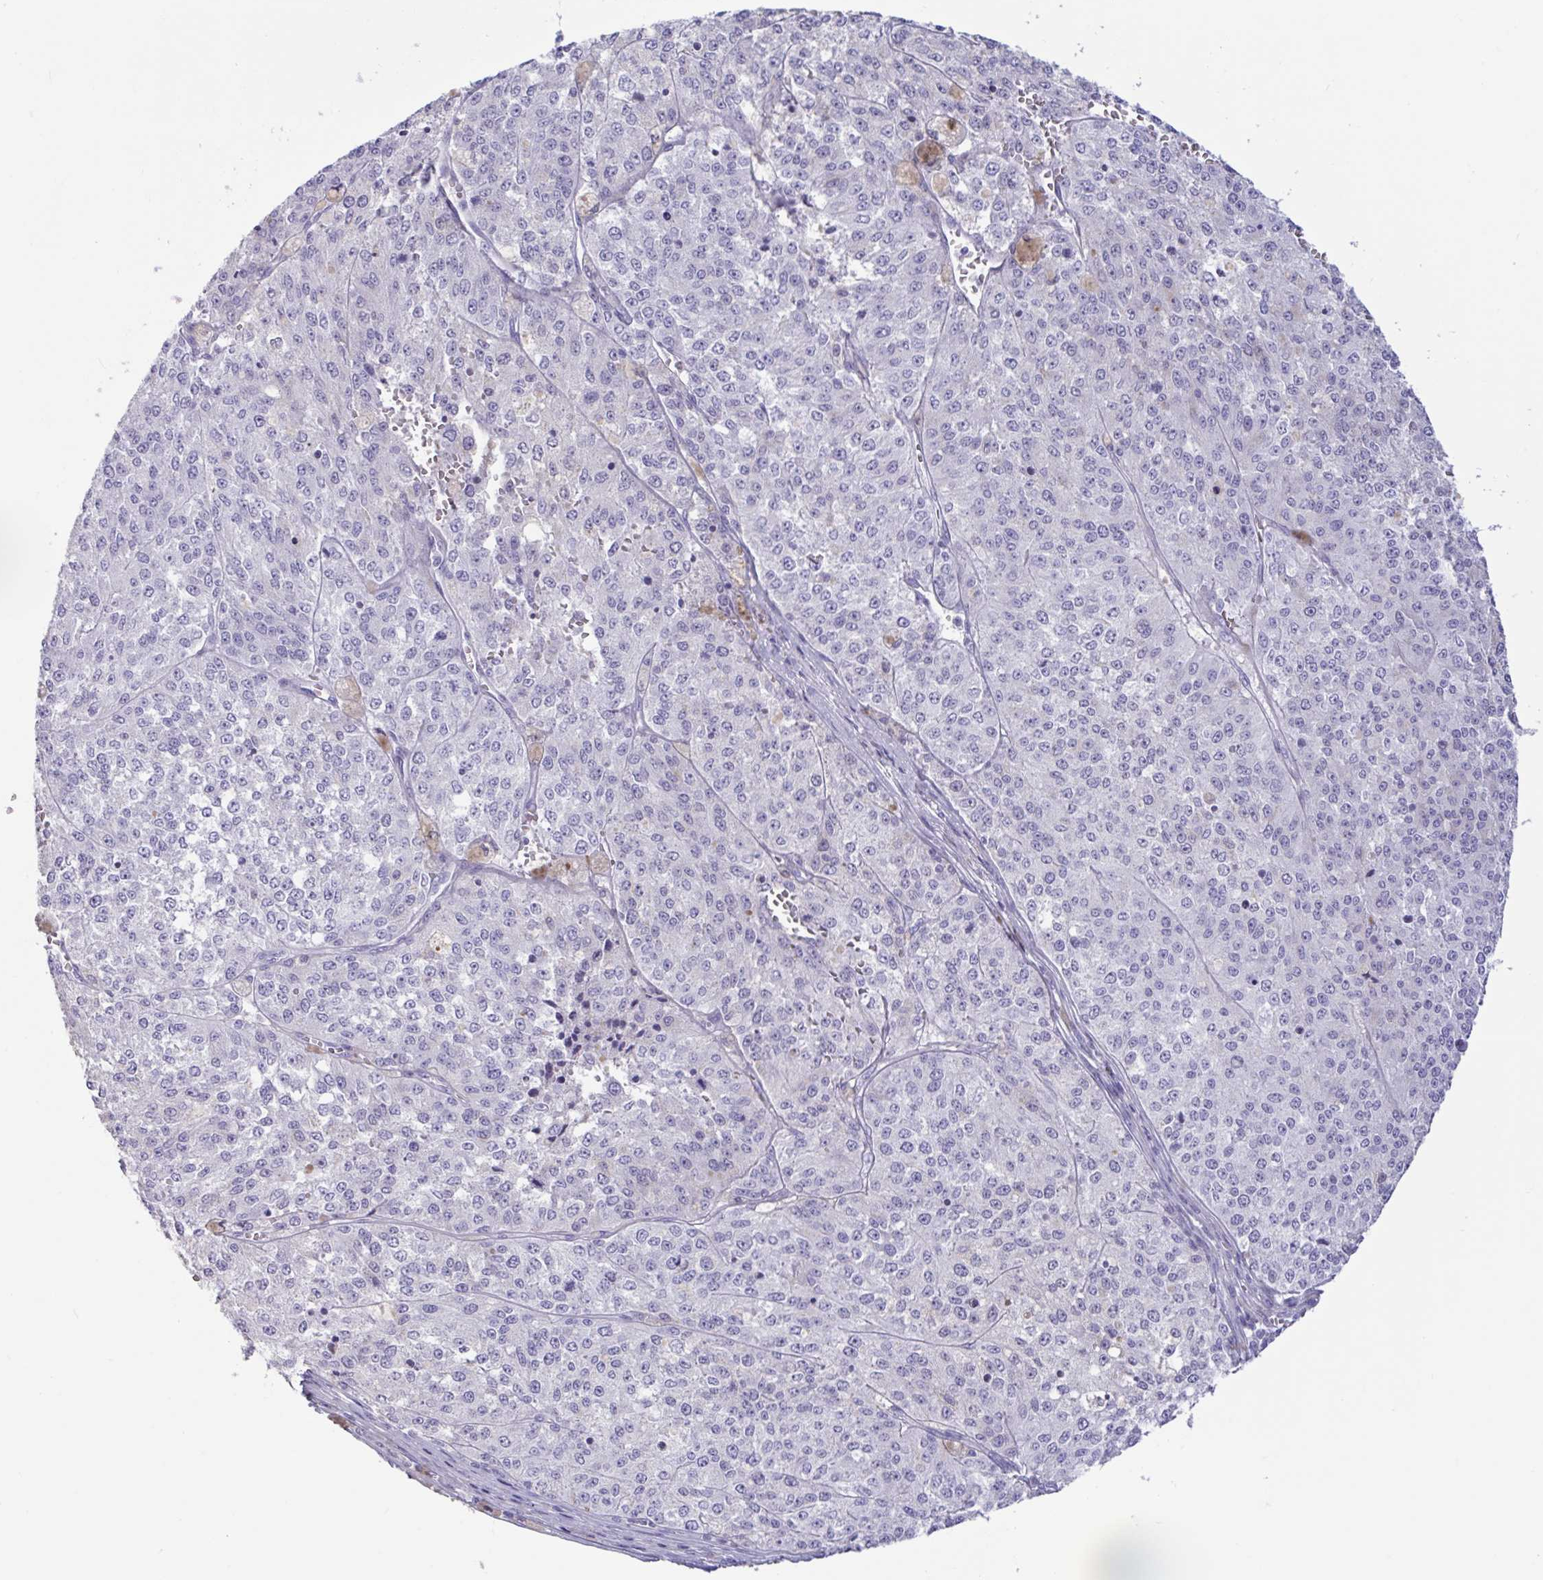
{"staining": {"intensity": "negative", "quantity": "none", "location": "none"}, "tissue": "melanoma", "cell_type": "Tumor cells", "image_type": "cancer", "snomed": [{"axis": "morphology", "description": "Malignant melanoma, Metastatic site"}, {"axis": "topography", "description": "Lymph node"}], "caption": "Immunohistochemistry photomicrograph of human melanoma stained for a protein (brown), which demonstrates no positivity in tumor cells.", "gene": "TNNC1", "patient": {"sex": "female", "age": 64}}